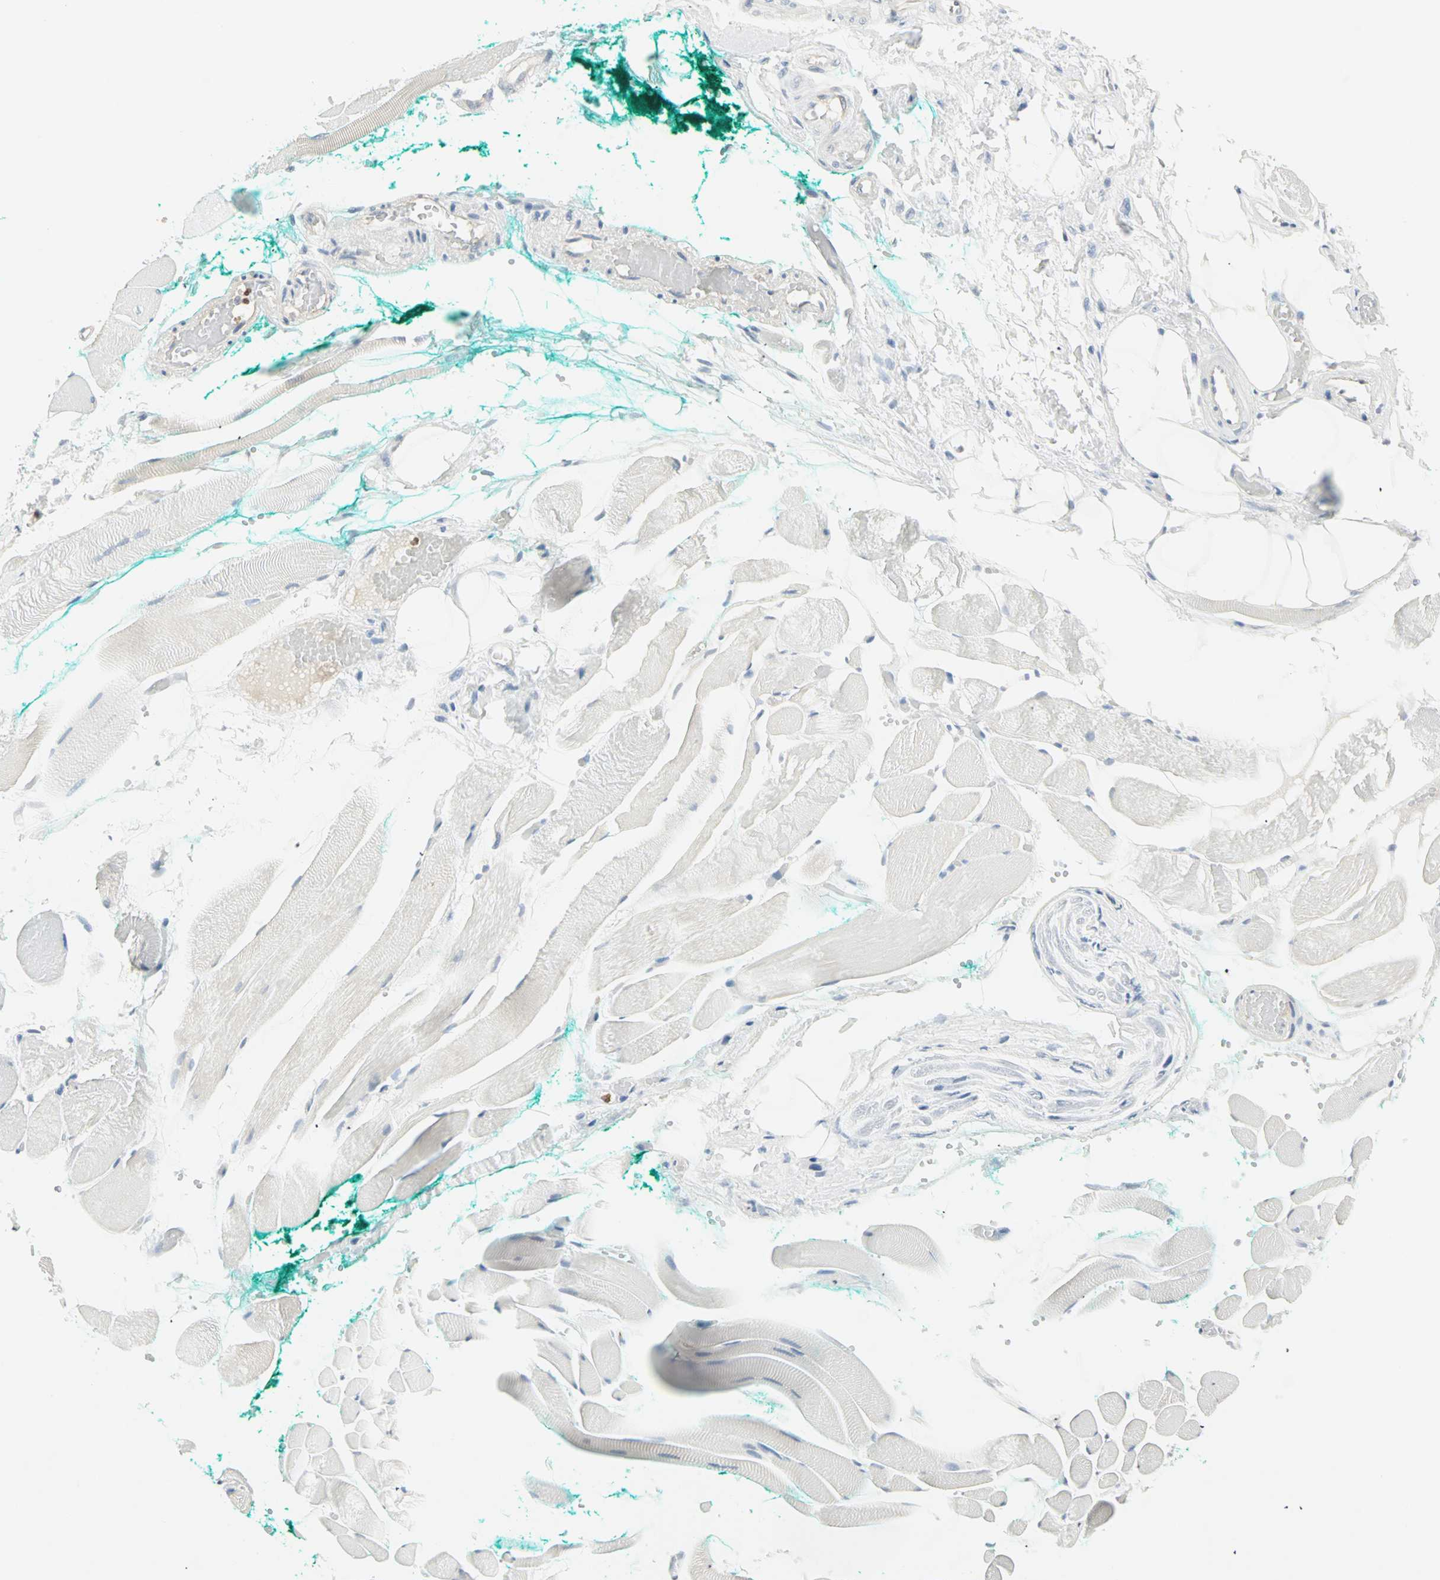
{"staining": {"intensity": "weak", "quantity": "<25%", "location": "cytoplasmic/membranous"}, "tissue": "skeletal muscle", "cell_type": "Myocytes", "image_type": "normal", "snomed": [{"axis": "morphology", "description": "Normal tissue, NOS"}, {"axis": "topography", "description": "Skeletal muscle"}, {"axis": "topography", "description": "Peripheral nerve tissue"}], "caption": "Protein analysis of normal skeletal muscle reveals no significant positivity in myocytes.", "gene": "MLLT10", "patient": {"sex": "female", "age": 84}}